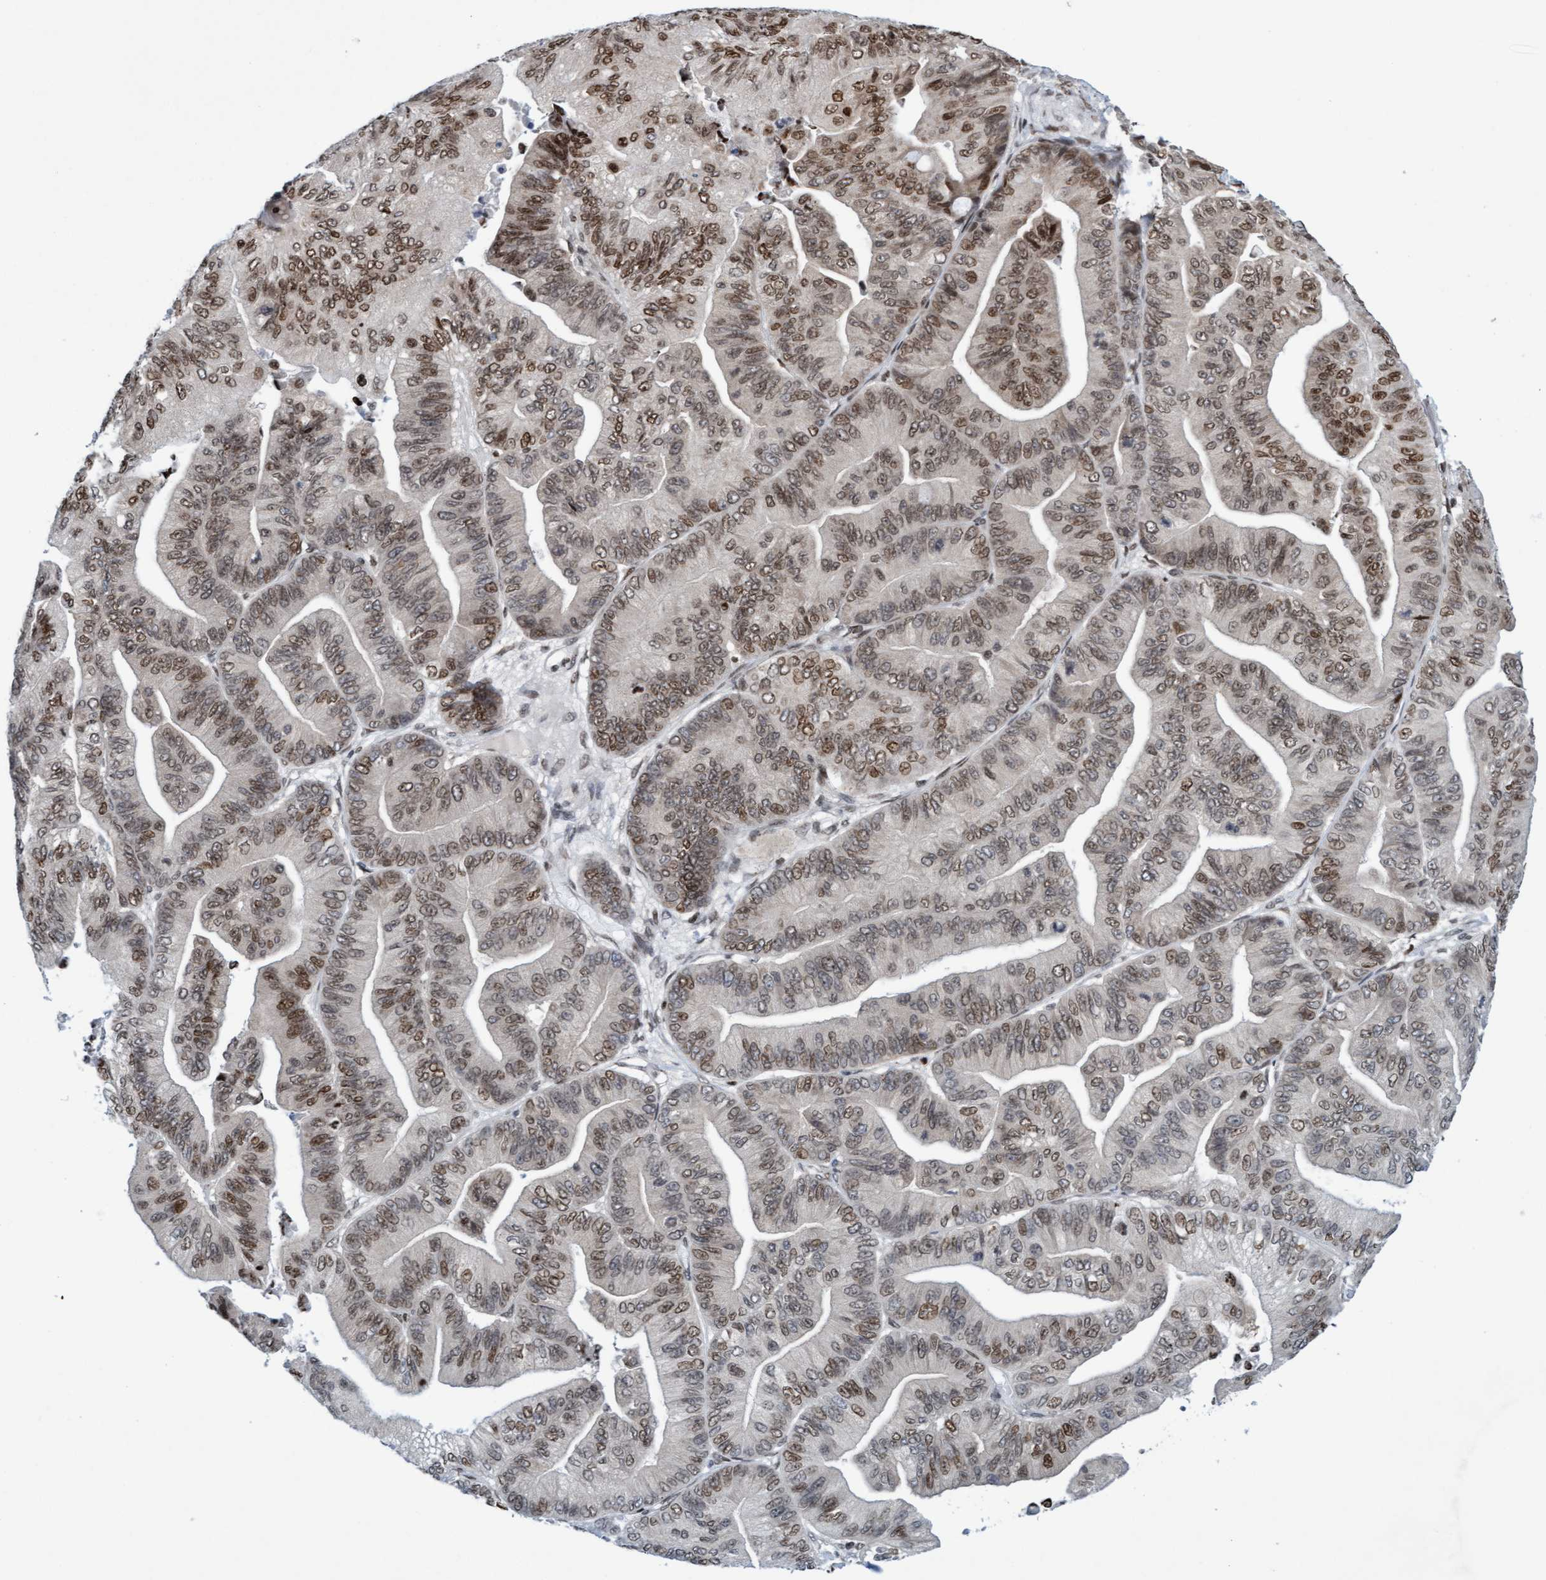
{"staining": {"intensity": "weak", "quantity": ">75%", "location": "nuclear"}, "tissue": "ovarian cancer", "cell_type": "Tumor cells", "image_type": "cancer", "snomed": [{"axis": "morphology", "description": "Cystadenocarcinoma, mucinous, NOS"}, {"axis": "topography", "description": "Ovary"}], "caption": "Tumor cells display weak nuclear expression in approximately >75% of cells in ovarian cancer.", "gene": "GLRX2", "patient": {"sex": "female", "age": 61}}